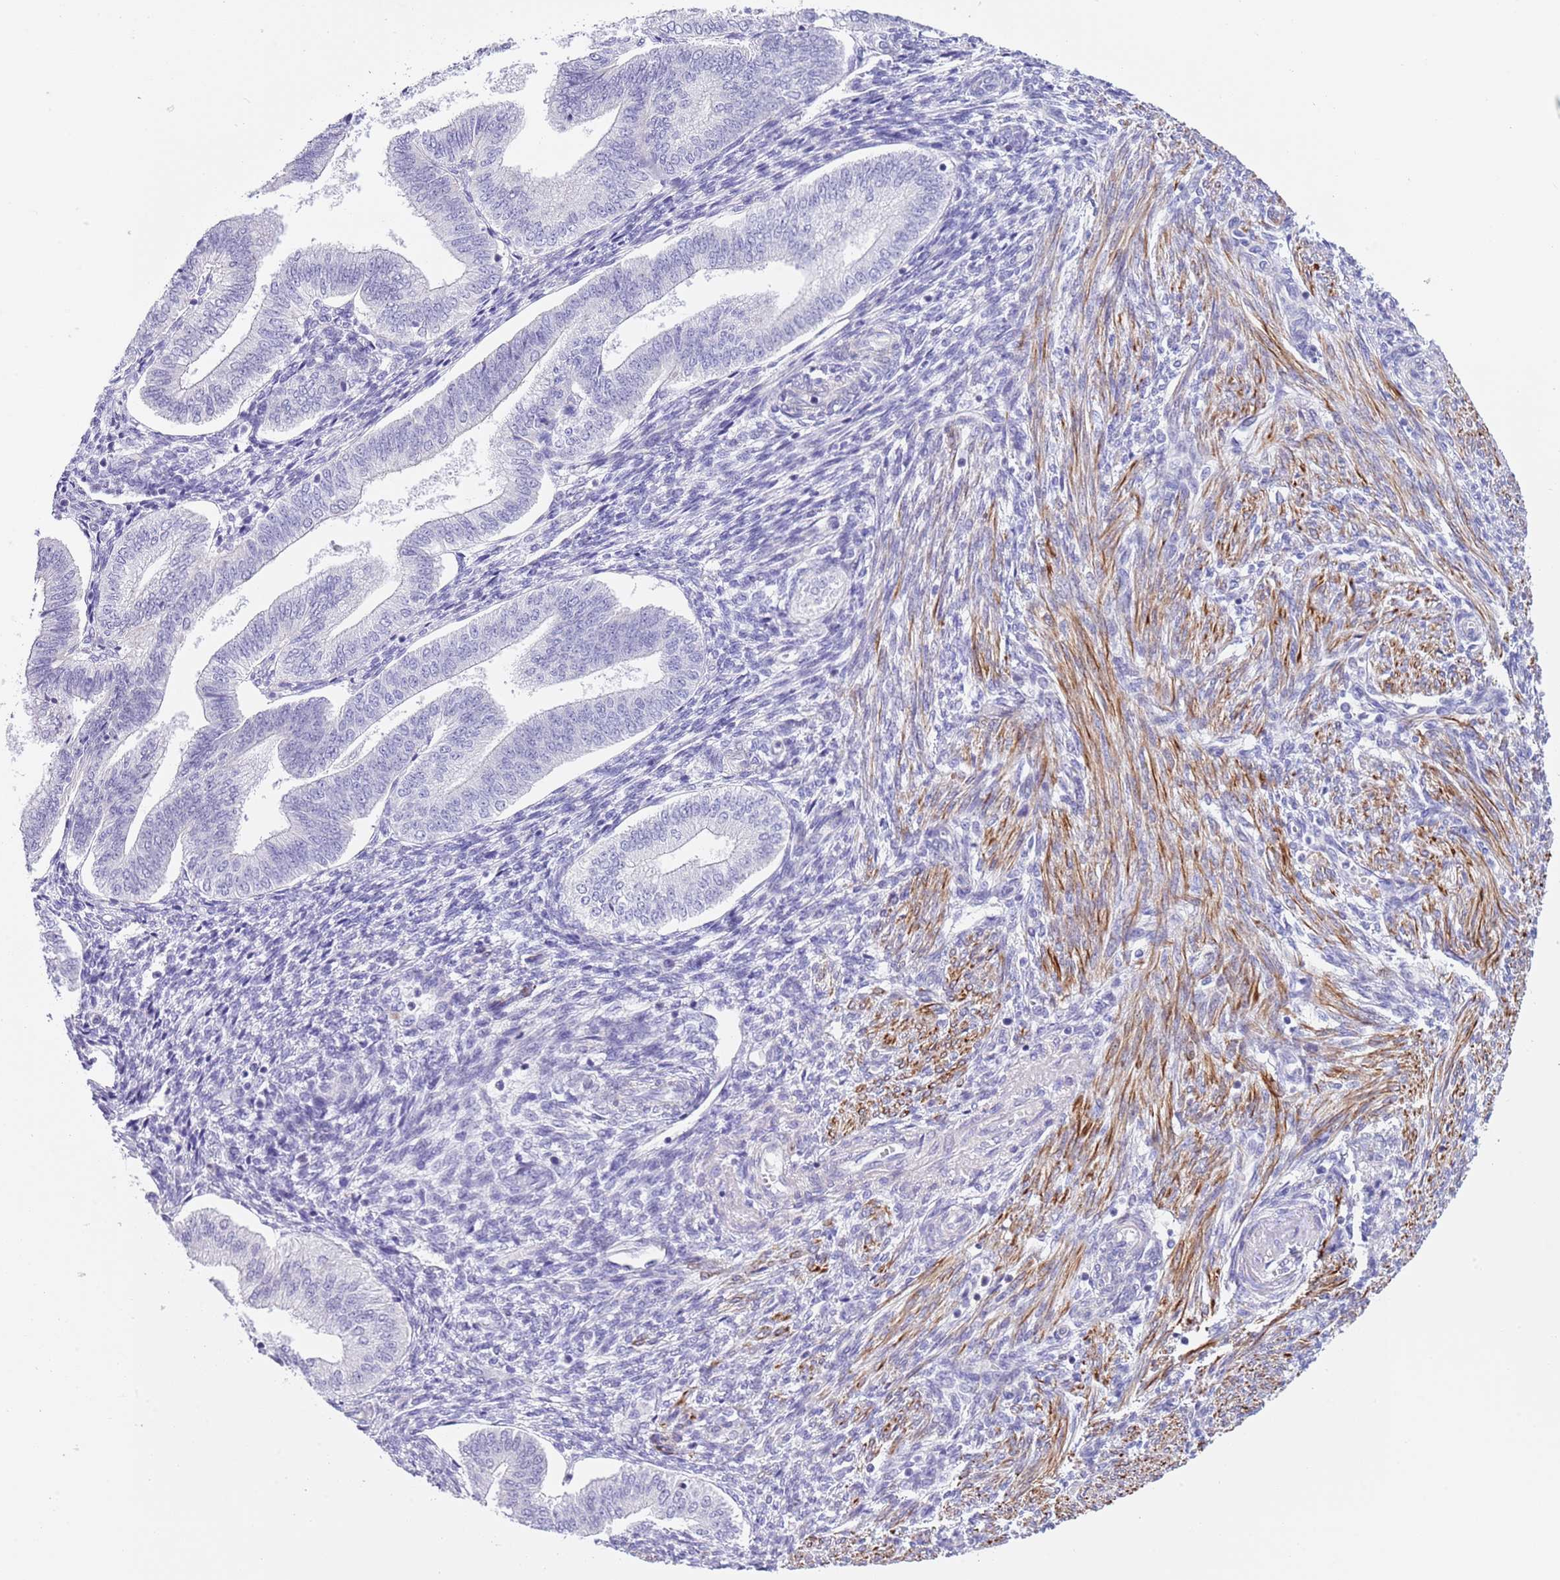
{"staining": {"intensity": "negative", "quantity": "none", "location": "none"}, "tissue": "endometrium", "cell_type": "Cells in endometrial stroma", "image_type": "normal", "snomed": [{"axis": "morphology", "description": "Normal tissue, NOS"}, {"axis": "topography", "description": "Endometrium"}], "caption": "A histopathology image of endometrium stained for a protein displays no brown staining in cells in endometrial stroma.", "gene": "NET1", "patient": {"sex": "female", "age": 34}}